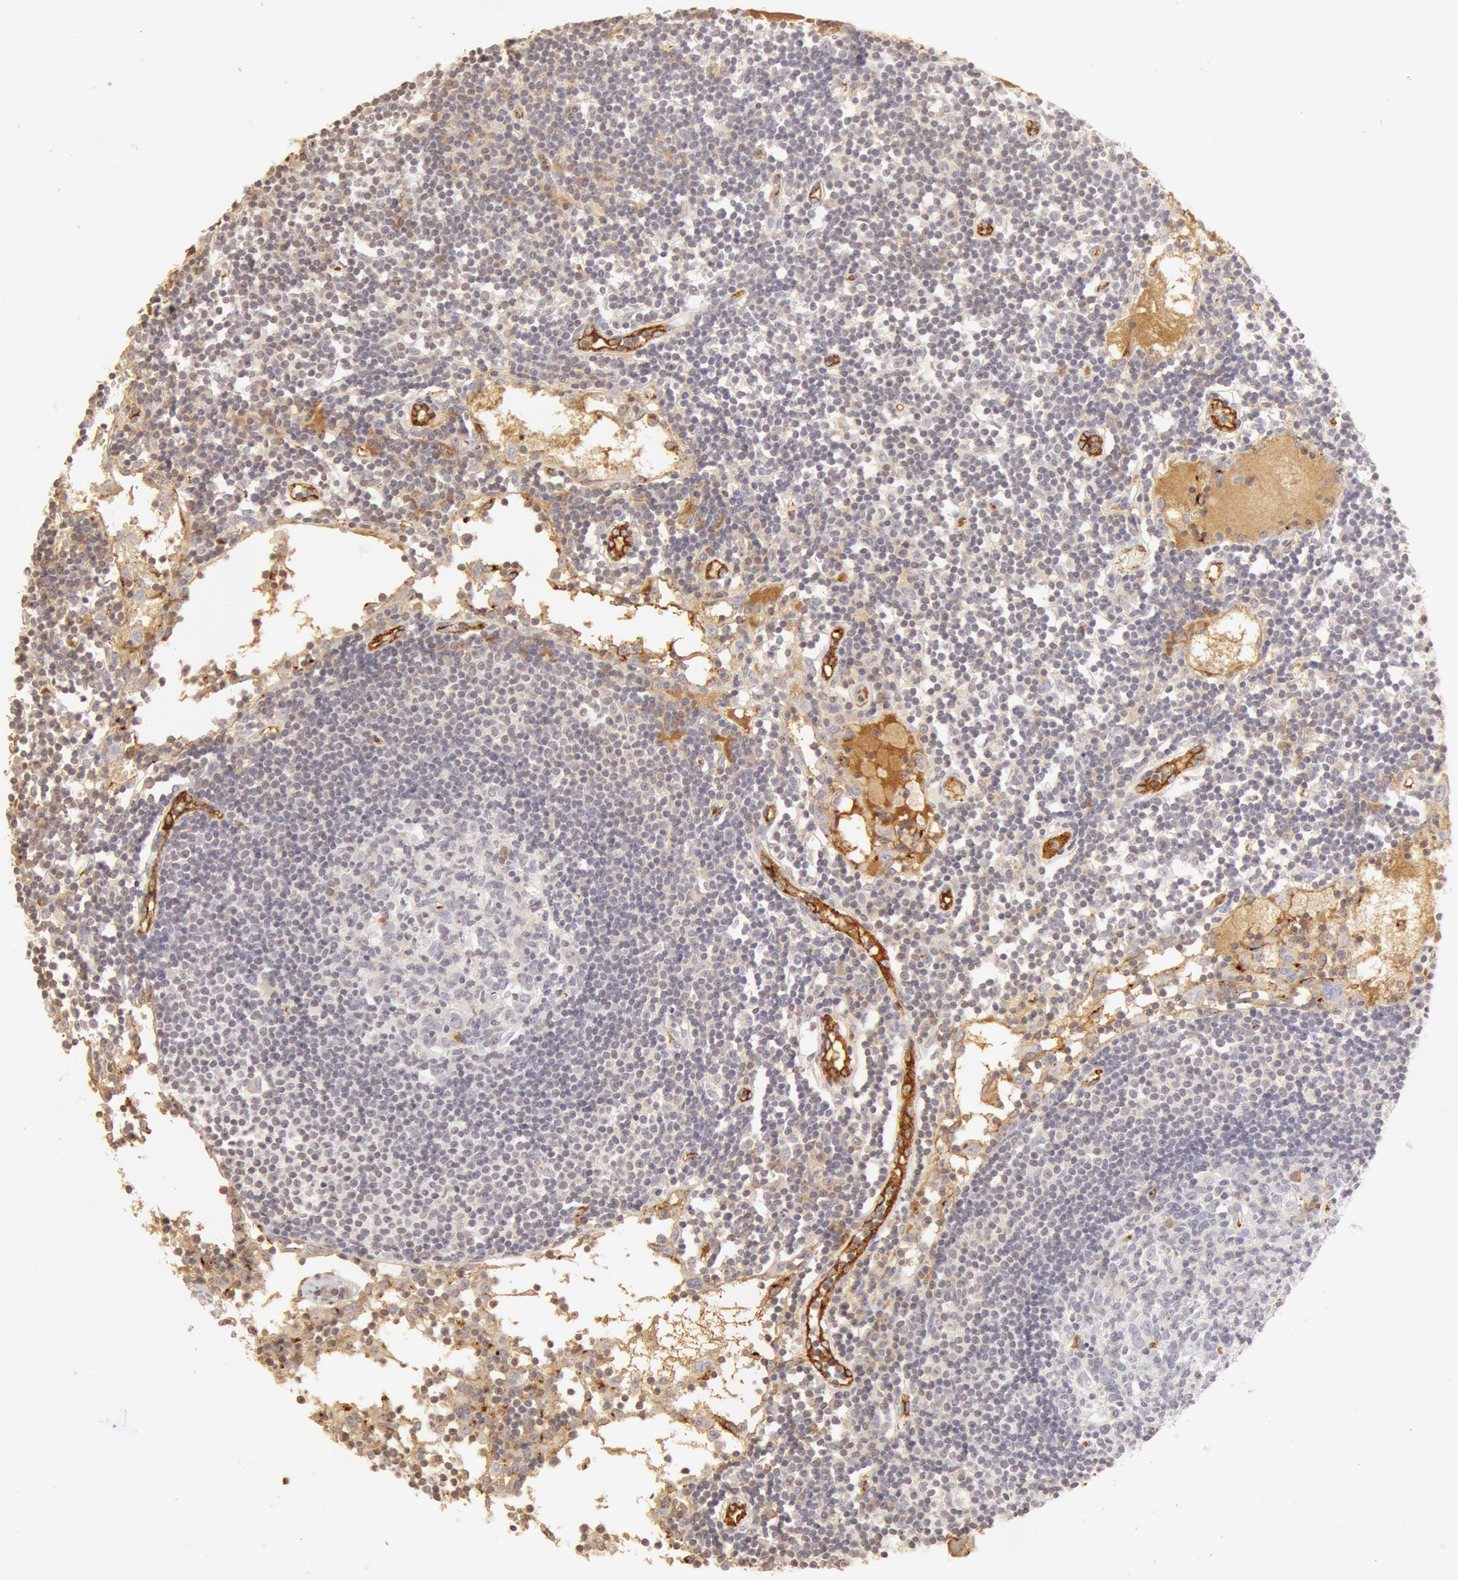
{"staining": {"intensity": "negative", "quantity": "none", "location": "none"}, "tissue": "lymph node", "cell_type": "Germinal center cells", "image_type": "normal", "snomed": [{"axis": "morphology", "description": "Normal tissue, NOS"}, {"axis": "topography", "description": "Lymph node"}], "caption": "Lymph node was stained to show a protein in brown. There is no significant staining in germinal center cells. (Brightfield microscopy of DAB (3,3'-diaminobenzidine) IHC at high magnification).", "gene": "VWF", "patient": {"sex": "female", "age": 55}}